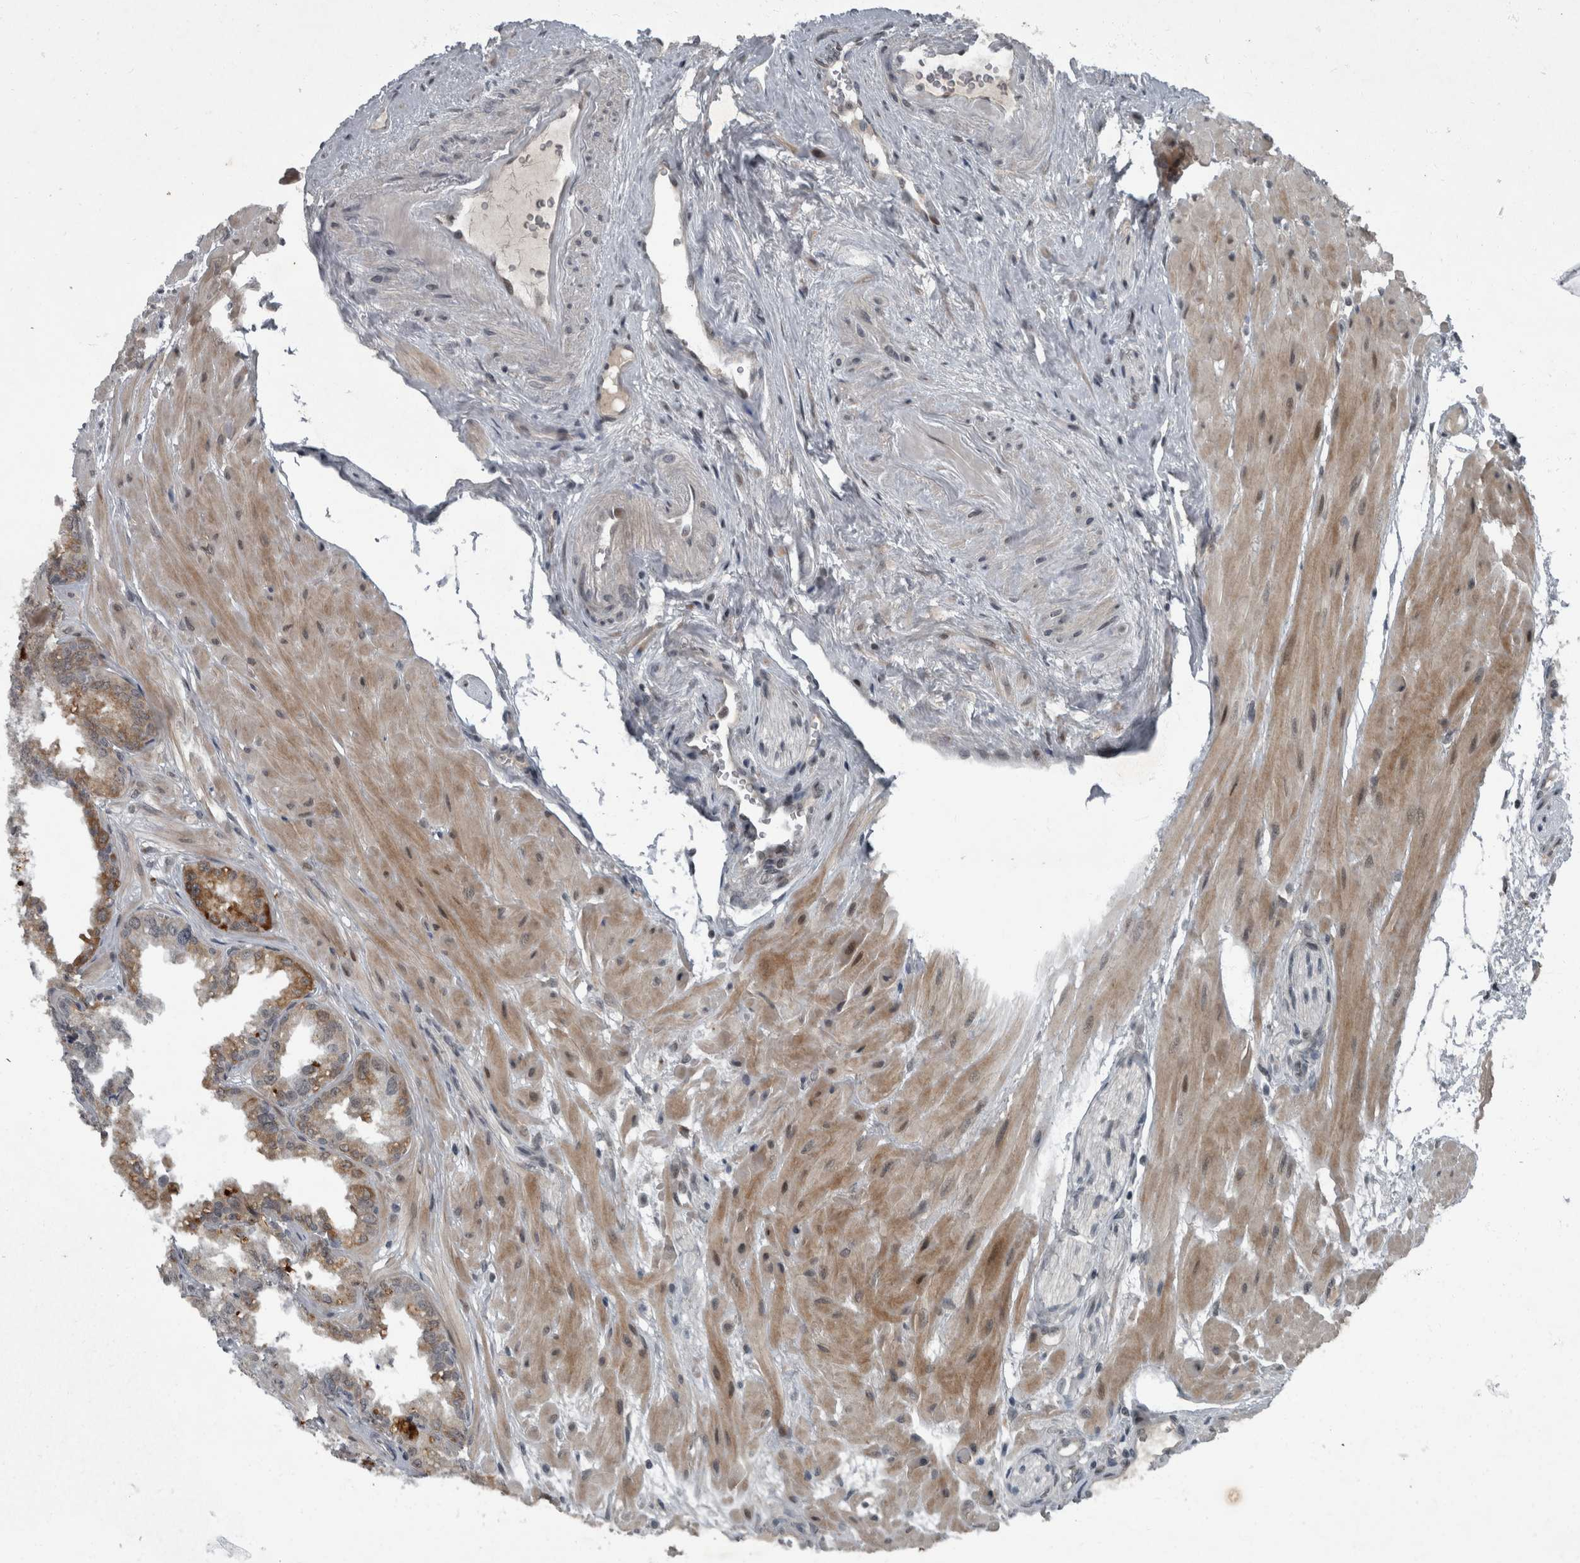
{"staining": {"intensity": "moderate", "quantity": ">75%", "location": "nuclear"}, "tissue": "seminal vesicle", "cell_type": "Glandular cells", "image_type": "normal", "snomed": [{"axis": "morphology", "description": "Normal tissue, NOS"}, {"axis": "topography", "description": "Prostate"}, {"axis": "topography", "description": "Seminal veicle"}], "caption": "Protein analysis of normal seminal vesicle reveals moderate nuclear staining in about >75% of glandular cells. (brown staining indicates protein expression, while blue staining denotes nuclei).", "gene": "WDR33", "patient": {"sex": "male", "age": 51}}